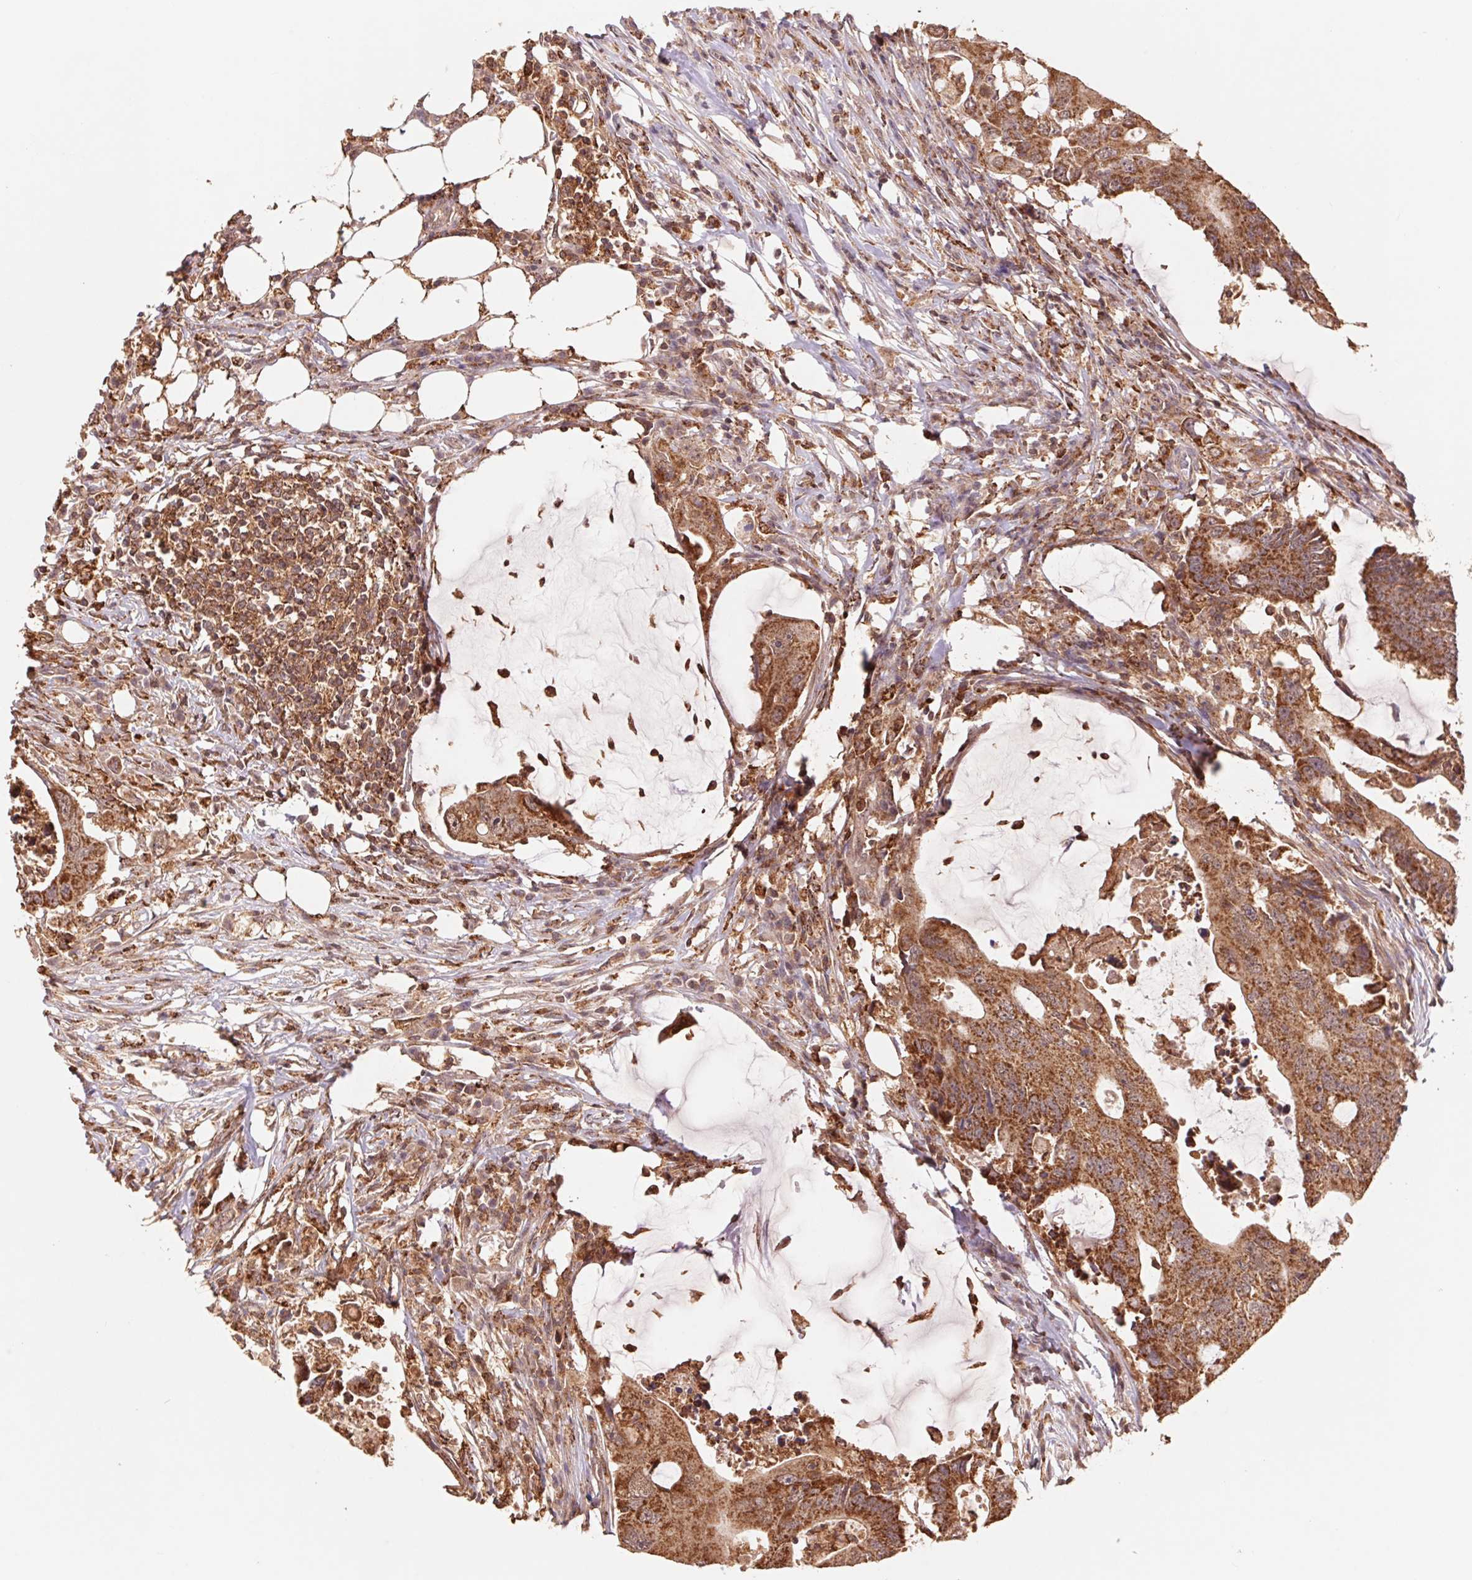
{"staining": {"intensity": "strong", "quantity": ">75%", "location": "cytoplasmic/membranous"}, "tissue": "colorectal cancer", "cell_type": "Tumor cells", "image_type": "cancer", "snomed": [{"axis": "morphology", "description": "Adenocarcinoma, NOS"}, {"axis": "topography", "description": "Colon"}], "caption": "Colorectal adenocarcinoma stained for a protein (brown) displays strong cytoplasmic/membranous positive expression in approximately >75% of tumor cells.", "gene": "URM1", "patient": {"sex": "male", "age": 71}}